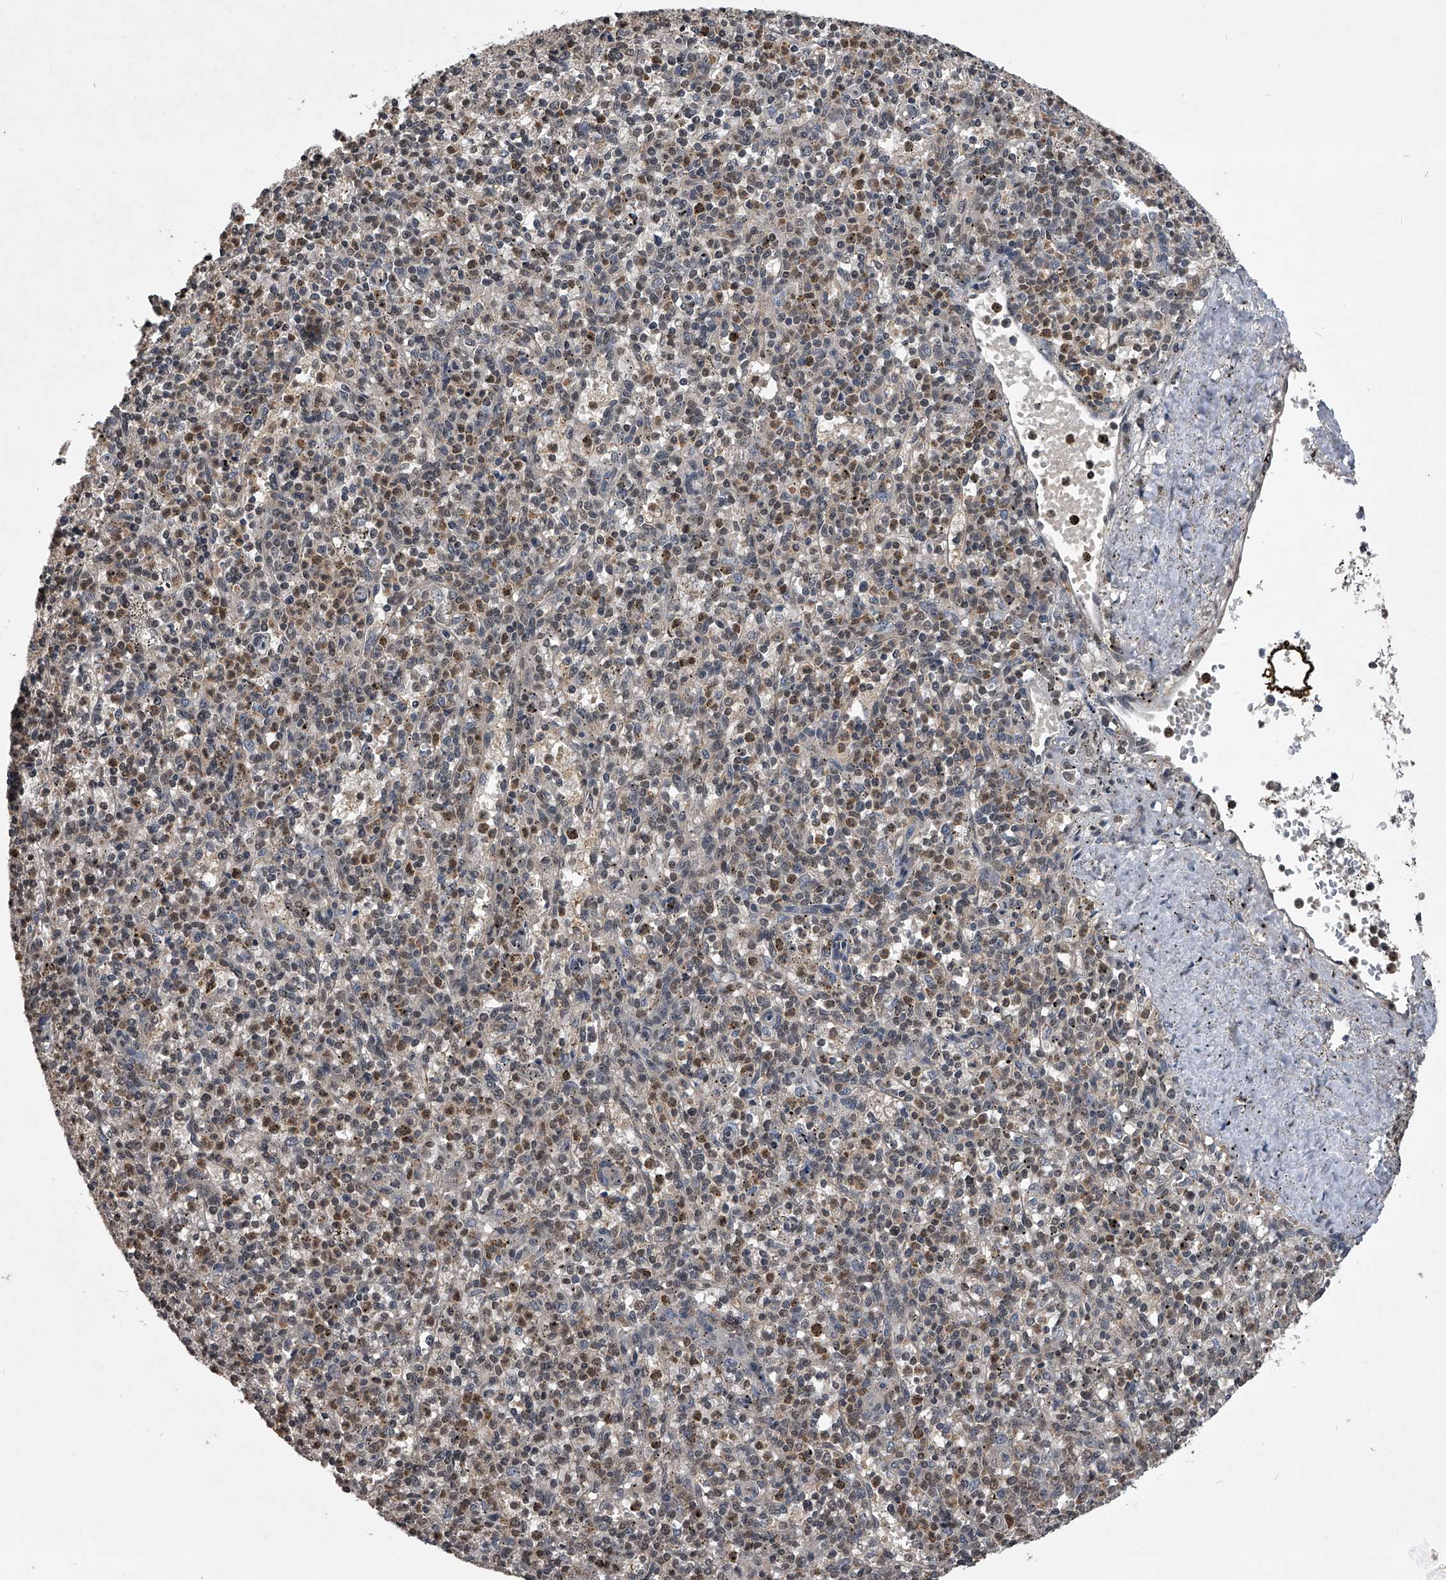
{"staining": {"intensity": "moderate", "quantity": "25%-75%", "location": "cytoplasmic/membranous,nuclear"}, "tissue": "spleen", "cell_type": "Cells in red pulp", "image_type": "normal", "snomed": [{"axis": "morphology", "description": "Normal tissue, NOS"}, {"axis": "topography", "description": "Spleen"}], "caption": "Spleen stained for a protein exhibits moderate cytoplasmic/membranous,nuclear positivity in cells in red pulp. Nuclei are stained in blue.", "gene": "TSNAX", "patient": {"sex": "male", "age": 72}}